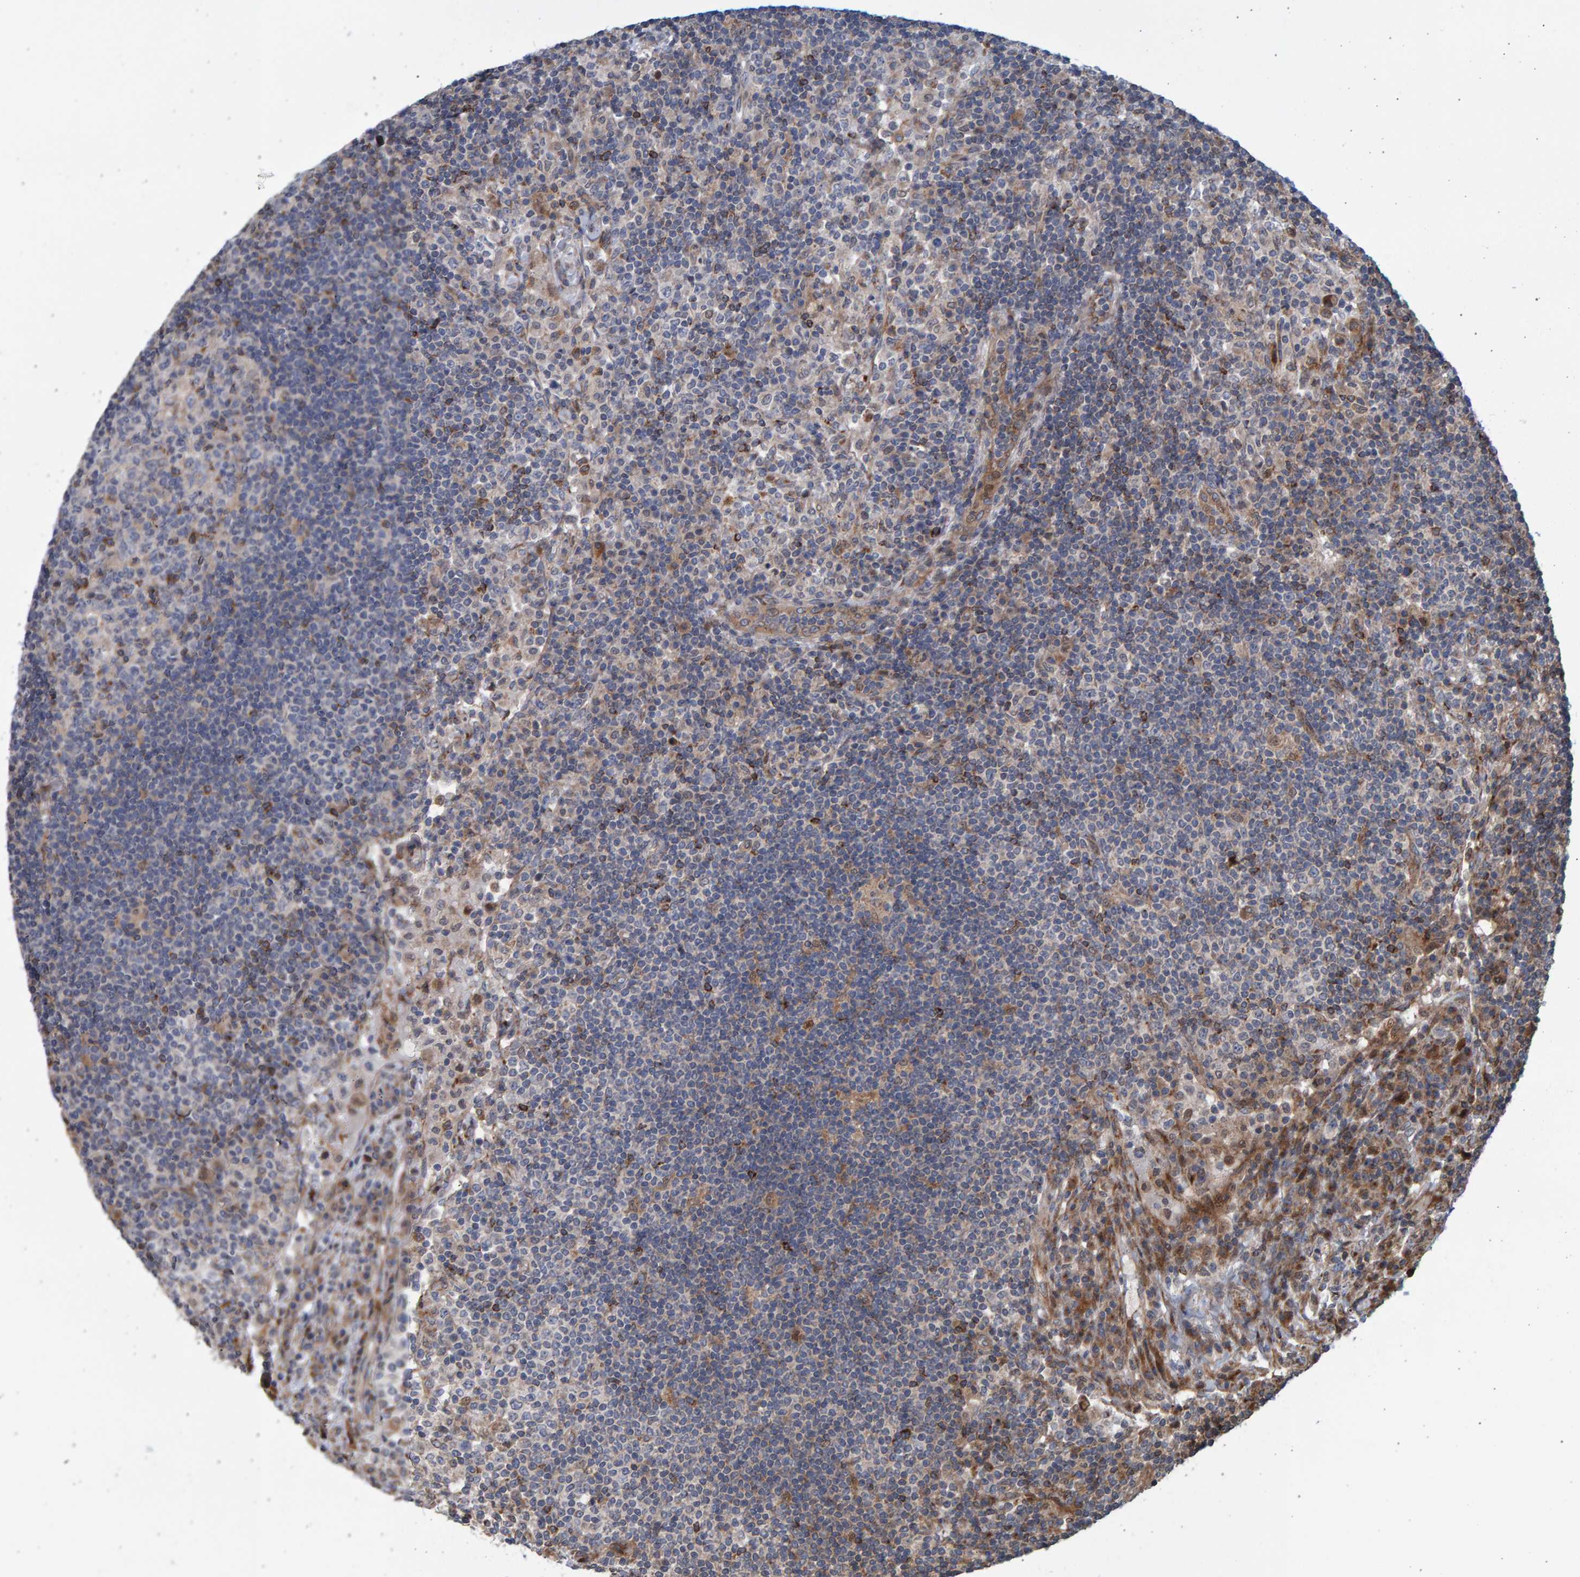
{"staining": {"intensity": "moderate", "quantity": "<25%", "location": "cytoplasmic/membranous"}, "tissue": "lymph node", "cell_type": "Germinal center cells", "image_type": "normal", "snomed": [{"axis": "morphology", "description": "Normal tissue, NOS"}, {"axis": "topography", "description": "Lymph node"}], "caption": "Moderate cytoplasmic/membranous positivity for a protein is appreciated in about <25% of germinal center cells of benign lymph node using immunohistochemistry (IHC).", "gene": "LRBA", "patient": {"sex": "female", "age": 53}}